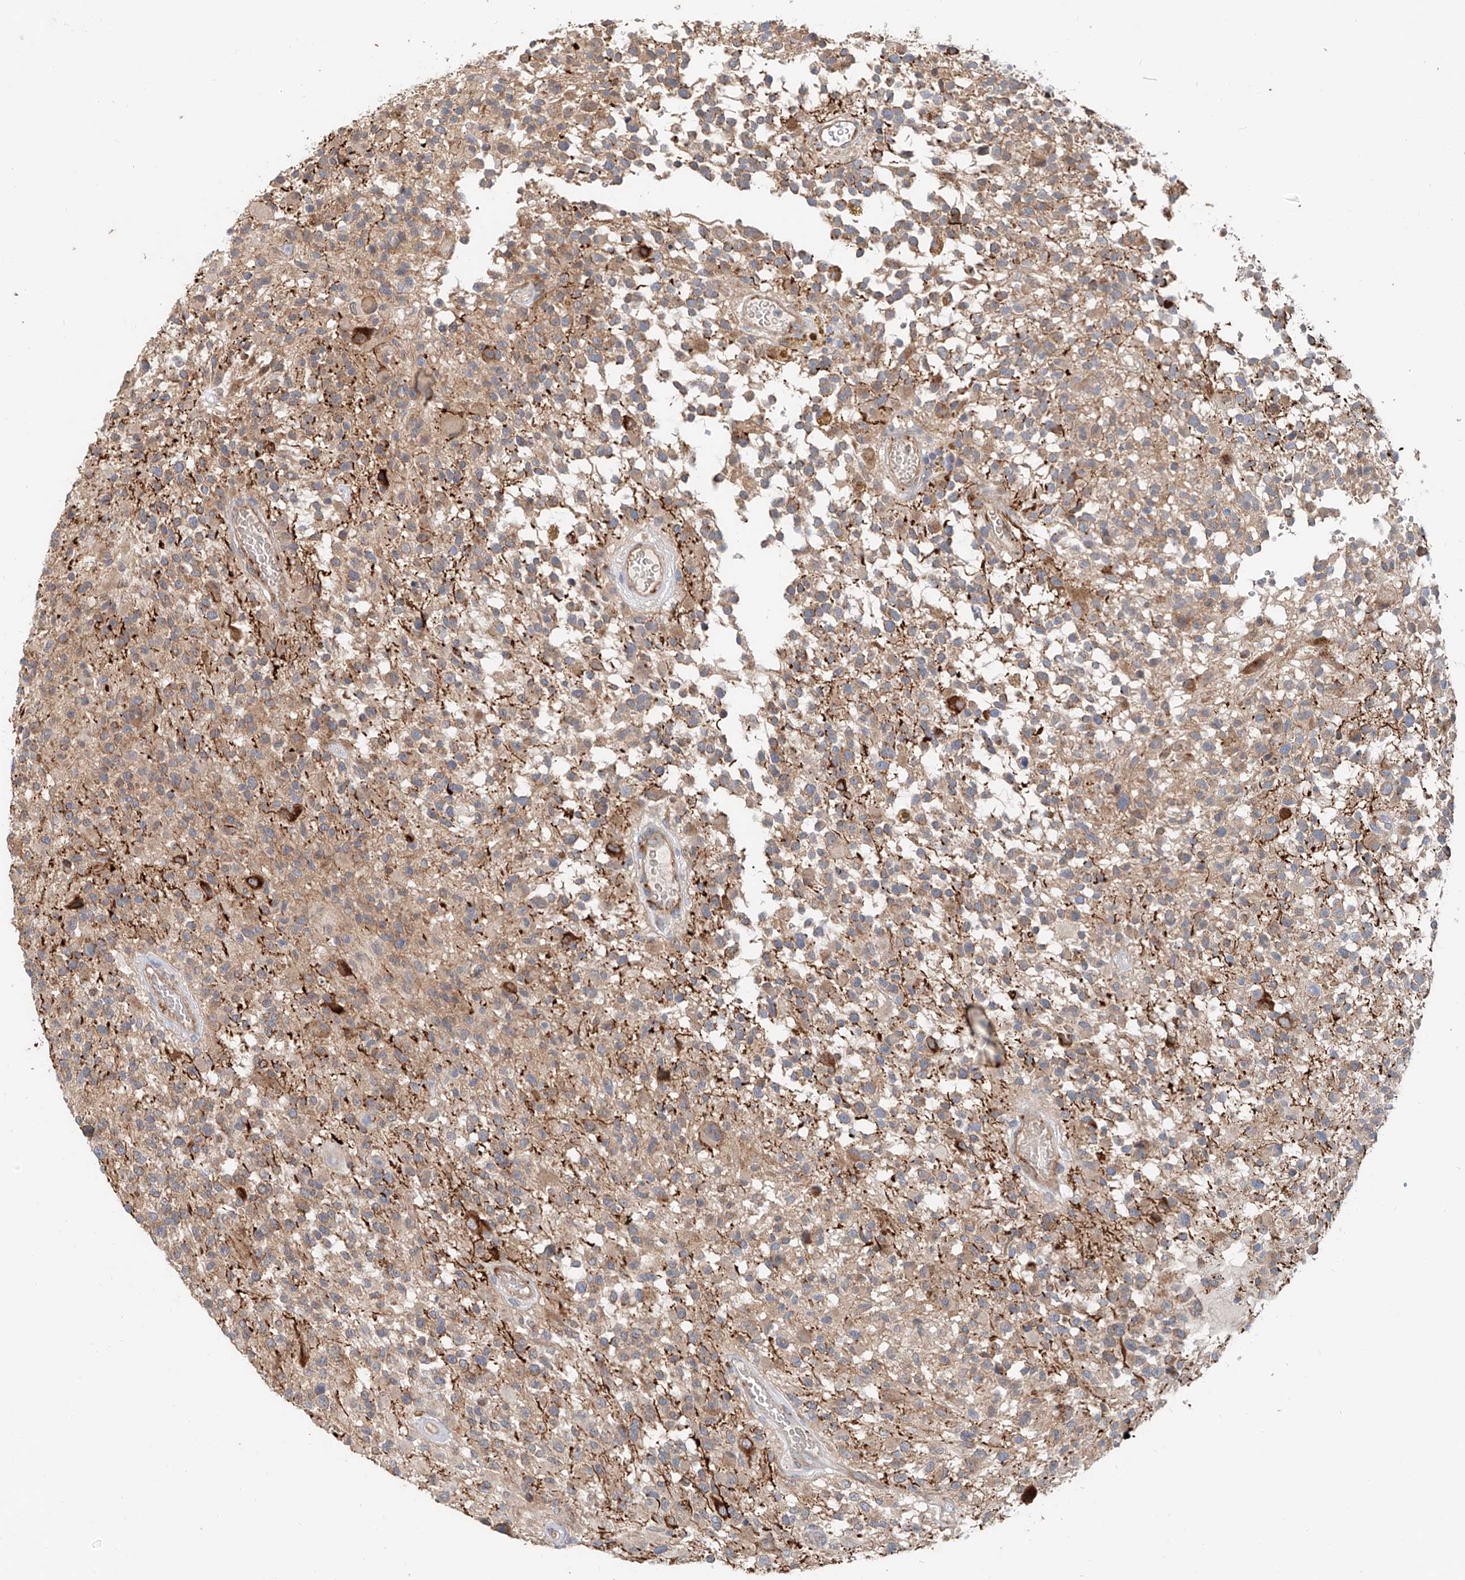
{"staining": {"intensity": "weak", "quantity": "25%-75%", "location": "cytoplasmic/membranous"}, "tissue": "glioma", "cell_type": "Tumor cells", "image_type": "cancer", "snomed": [{"axis": "morphology", "description": "Glioma, malignant, High grade"}, {"axis": "morphology", "description": "Glioblastoma, NOS"}, {"axis": "topography", "description": "Brain"}], "caption": "Weak cytoplasmic/membranous expression for a protein is seen in approximately 25%-75% of tumor cells of glioma using IHC.", "gene": "SNAP29", "patient": {"sex": "male", "age": 60}}